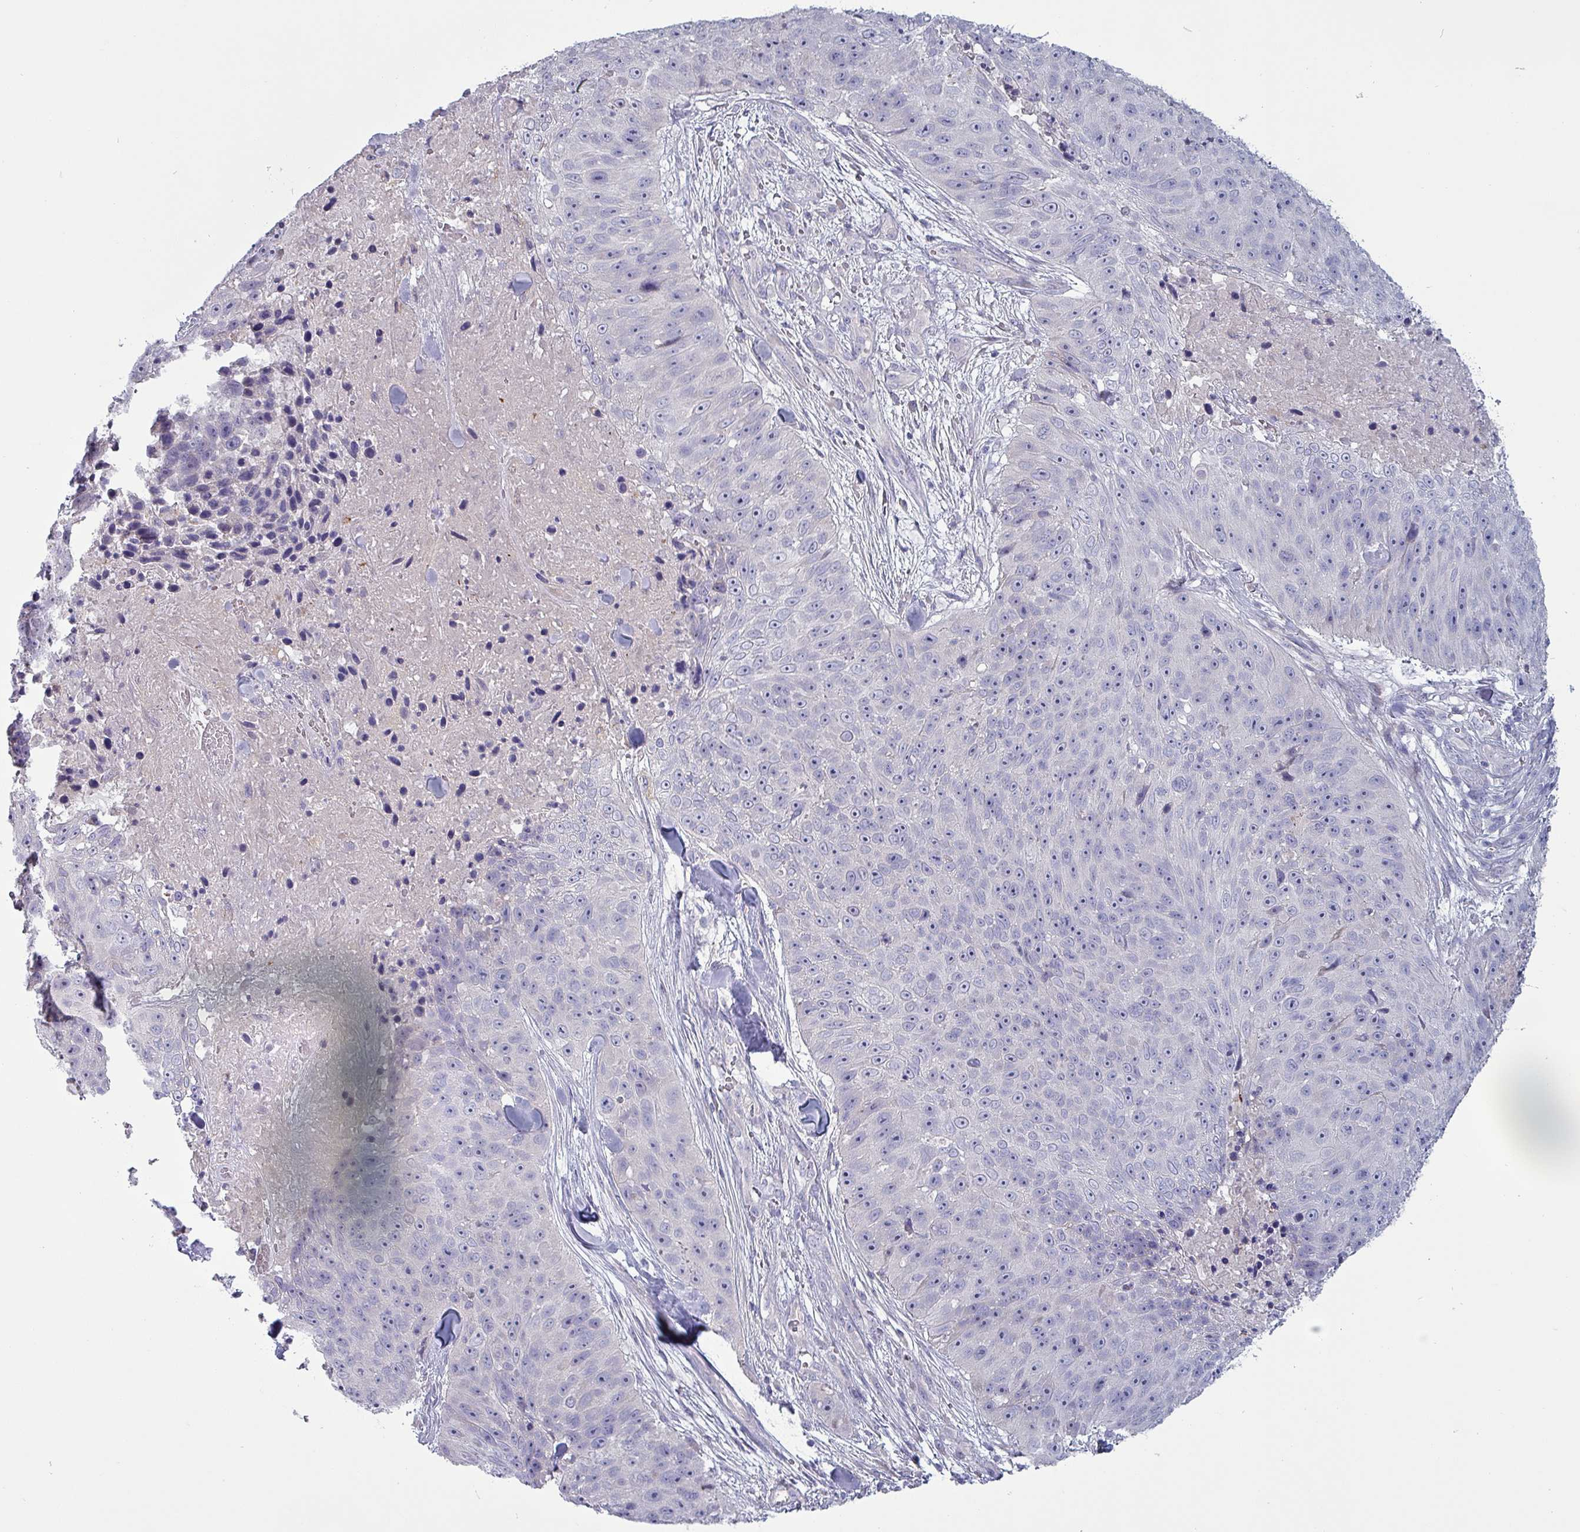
{"staining": {"intensity": "negative", "quantity": "none", "location": "none"}, "tissue": "skin cancer", "cell_type": "Tumor cells", "image_type": "cancer", "snomed": [{"axis": "morphology", "description": "Squamous cell carcinoma, NOS"}, {"axis": "topography", "description": "Skin"}], "caption": "DAB immunohistochemical staining of human skin cancer shows no significant expression in tumor cells.", "gene": "HSD3B7", "patient": {"sex": "female", "age": 87}}